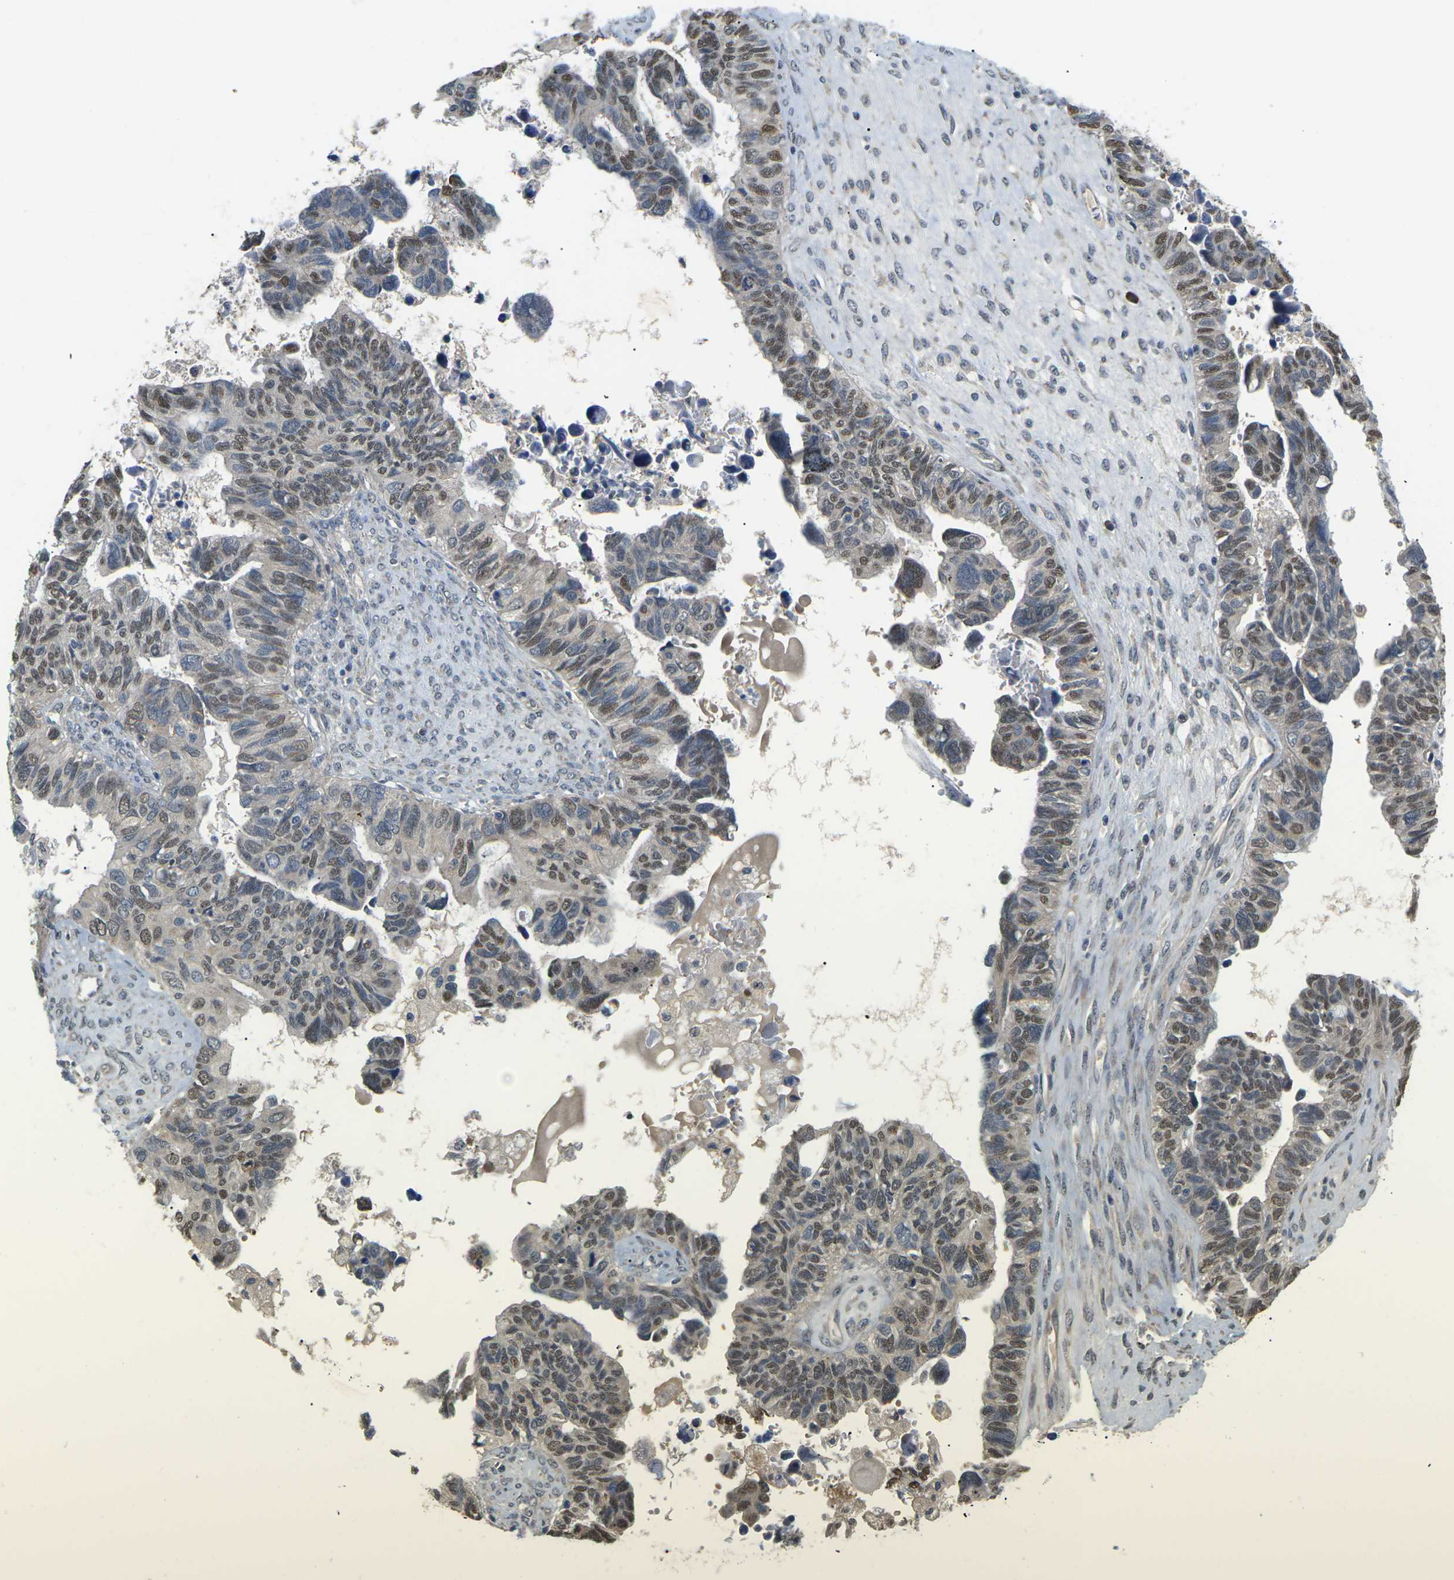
{"staining": {"intensity": "moderate", "quantity": "25%-75%", "location": "nuclear"}, "tissue": "ovarian cancer", "cell_type": "Tumor cells", "image_type": "cancer", "snomed": [{"axis": "morphology", "description": "Cystadenocarcinoma, serous, NOS"}, {"axis": "topography", "description": "Ovary"}], "caption": "Tumor cells show moderate nuclear positivity in about 25%-75% of cells in serous cystadenocarcinoma (ovarian). (Stains: DAB in brown, nuclei in blue, Microscopy: brightfield microscopy at high magnification).", "gene": "ERBB4", "patient": {"sex": "female", "age": 79}}